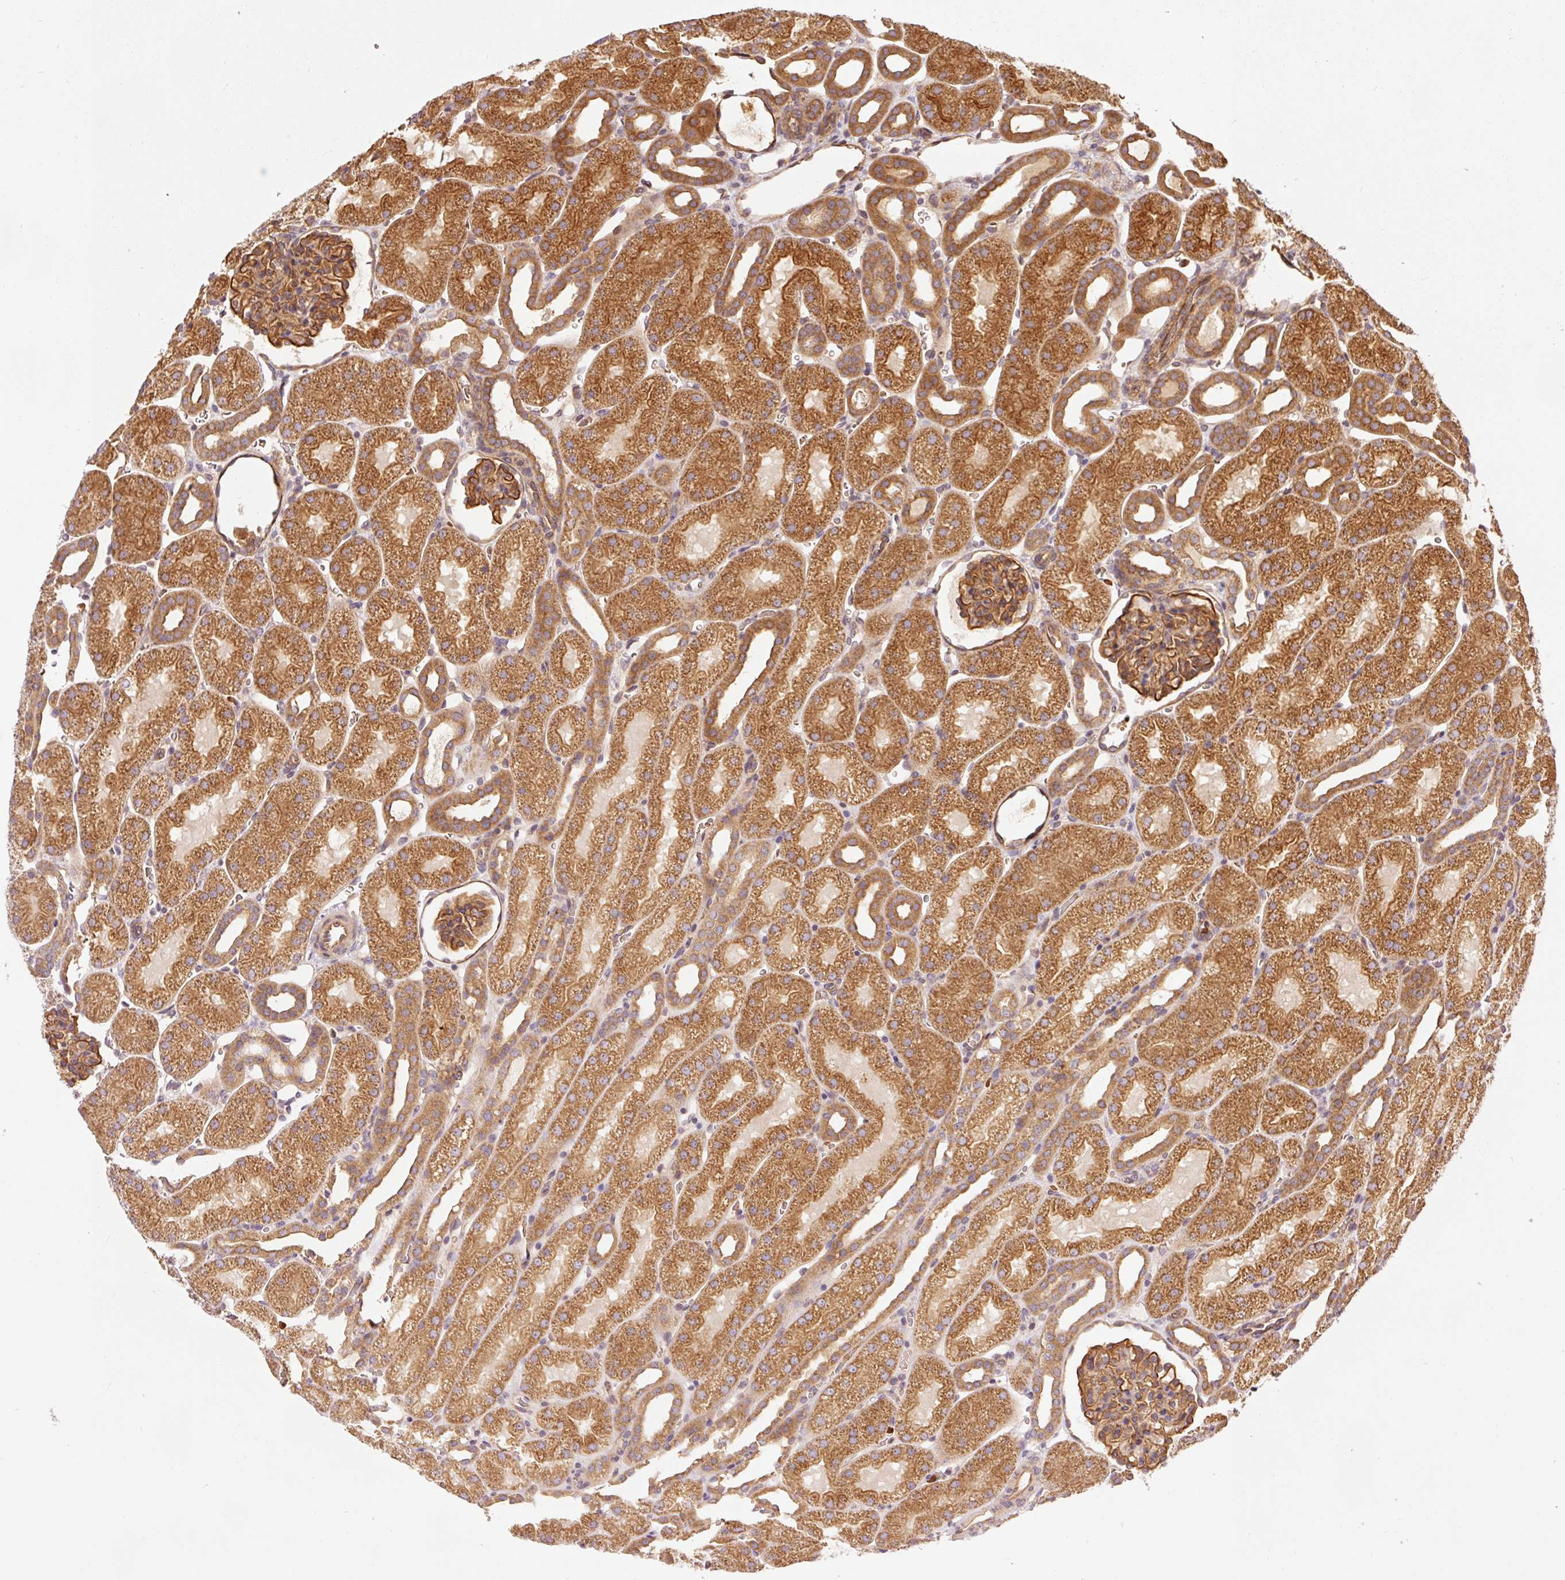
{"staining": {"intensity": "strong", "quantity": ">75%", "location": "cytoplasmic/membranous"}, "tissue": "kidney", "cell_type": "Cells in glomeruli", "image_type": "normal", "snomed": [{"axis": "morphology", "description": "Normal tissue, NOS"}, {"axis": "topography", "description": "Kidney"}], "caption": "High-magnification brightfield microscopy of benign kidney stained with DAB (3,3'-diaminobenzidine) (brown) and counterstained with hematoxylin (blue). cells in glomeruli exhibit strong cytoplasmic/membranous staining is identified in about>75% of cells. (Stains: DAB in brown, nuclei in blue, Microscopy: brightfield microscopy at high magnification).", "gene": "ADCY4", "patient": {"sex": "male", "age": 2}}